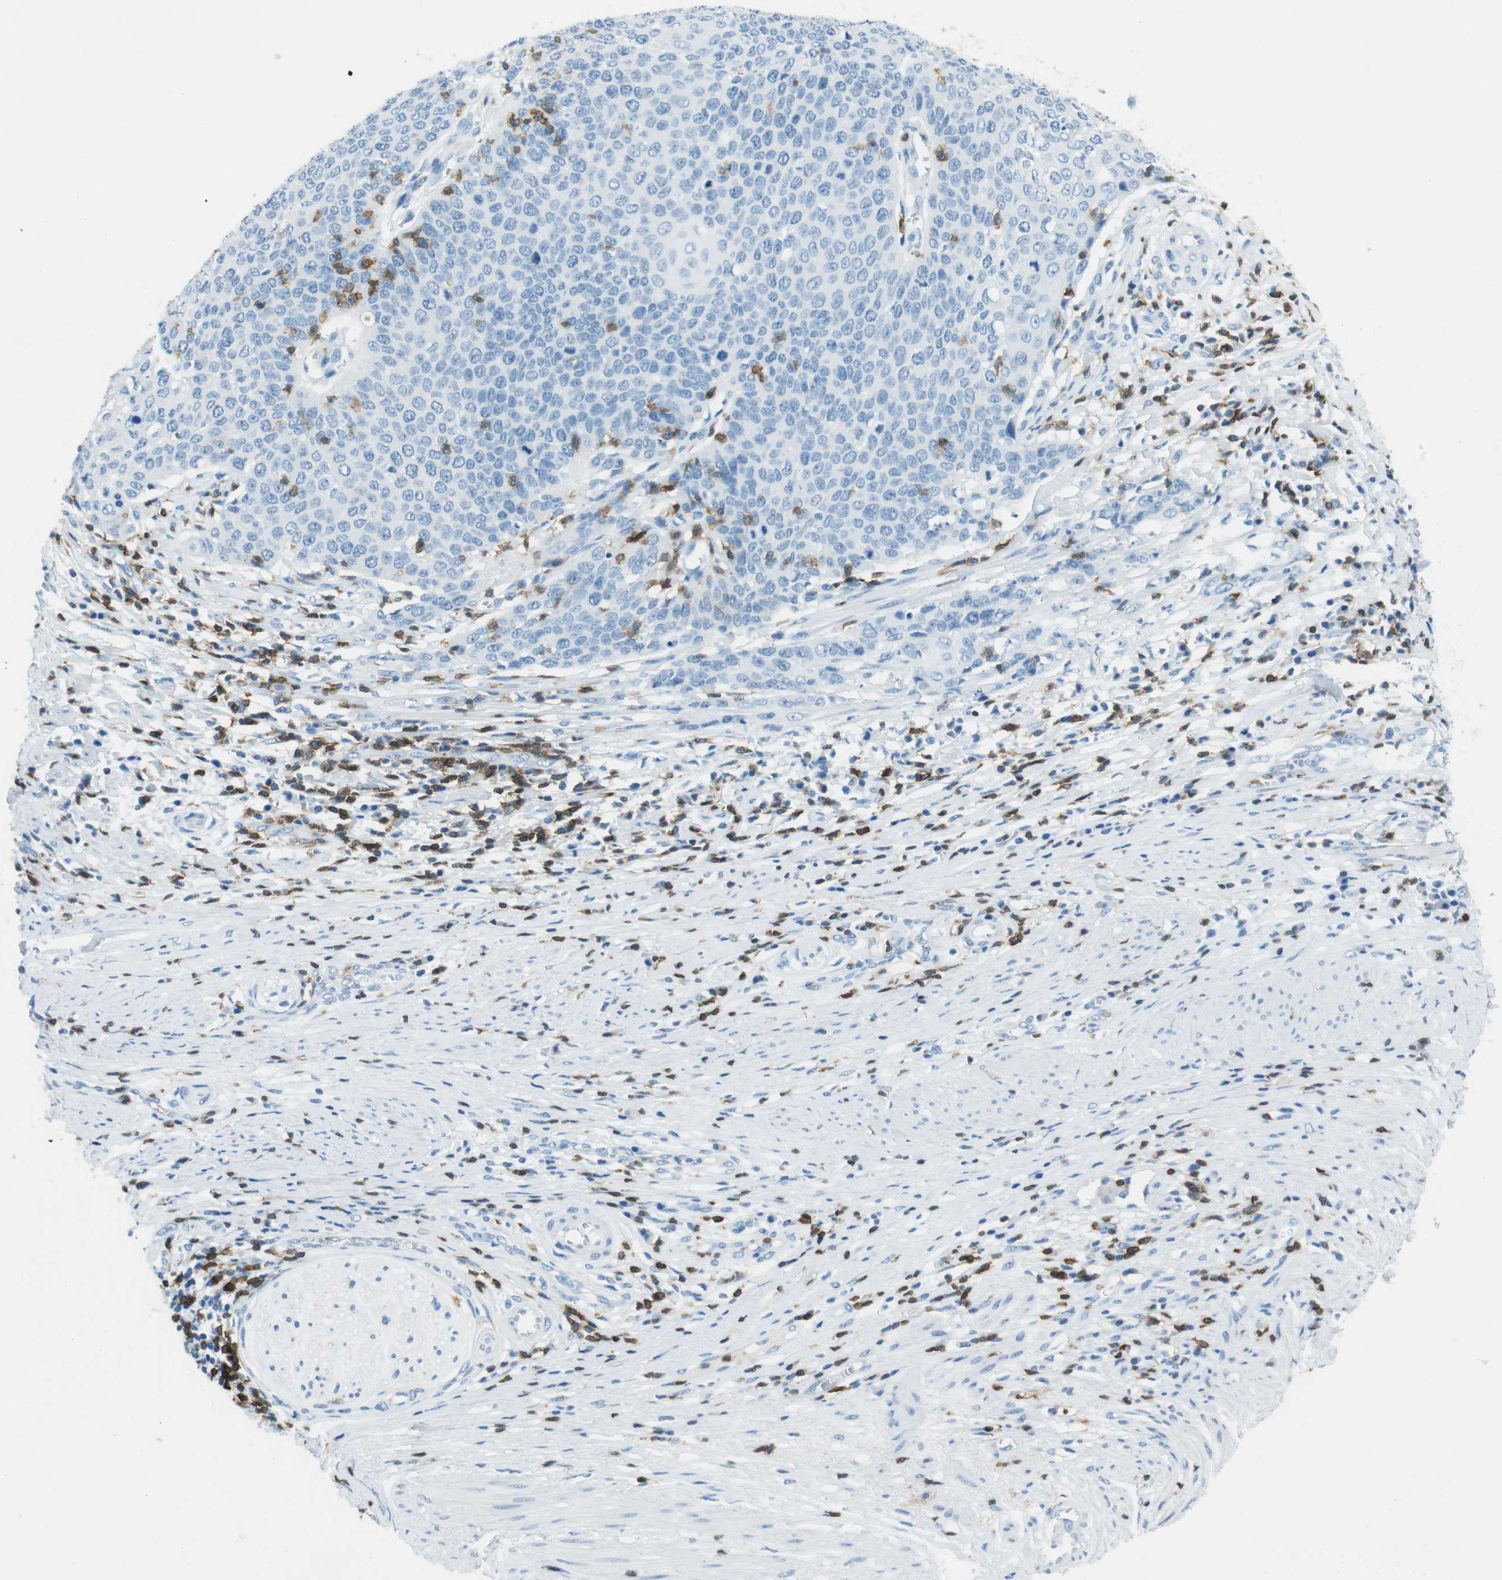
{"staining": {"intensity": "negative", "quantity": "none", "location": "none"}, "tissue": "cervical cancer", "cell_type": "Tumor cells", "image_type": "cancer", "snomed": [{"axis": "morphology", "description": "Squamous cell carcinoma, NOS"}, {"axis": "topography", "description": "Cervix"}], "caption": "The photomicrograph shows no staining of tumor cells in cervical cancer.", "gene": "LAT", "patient": {"sex": "female", "age": 39}}